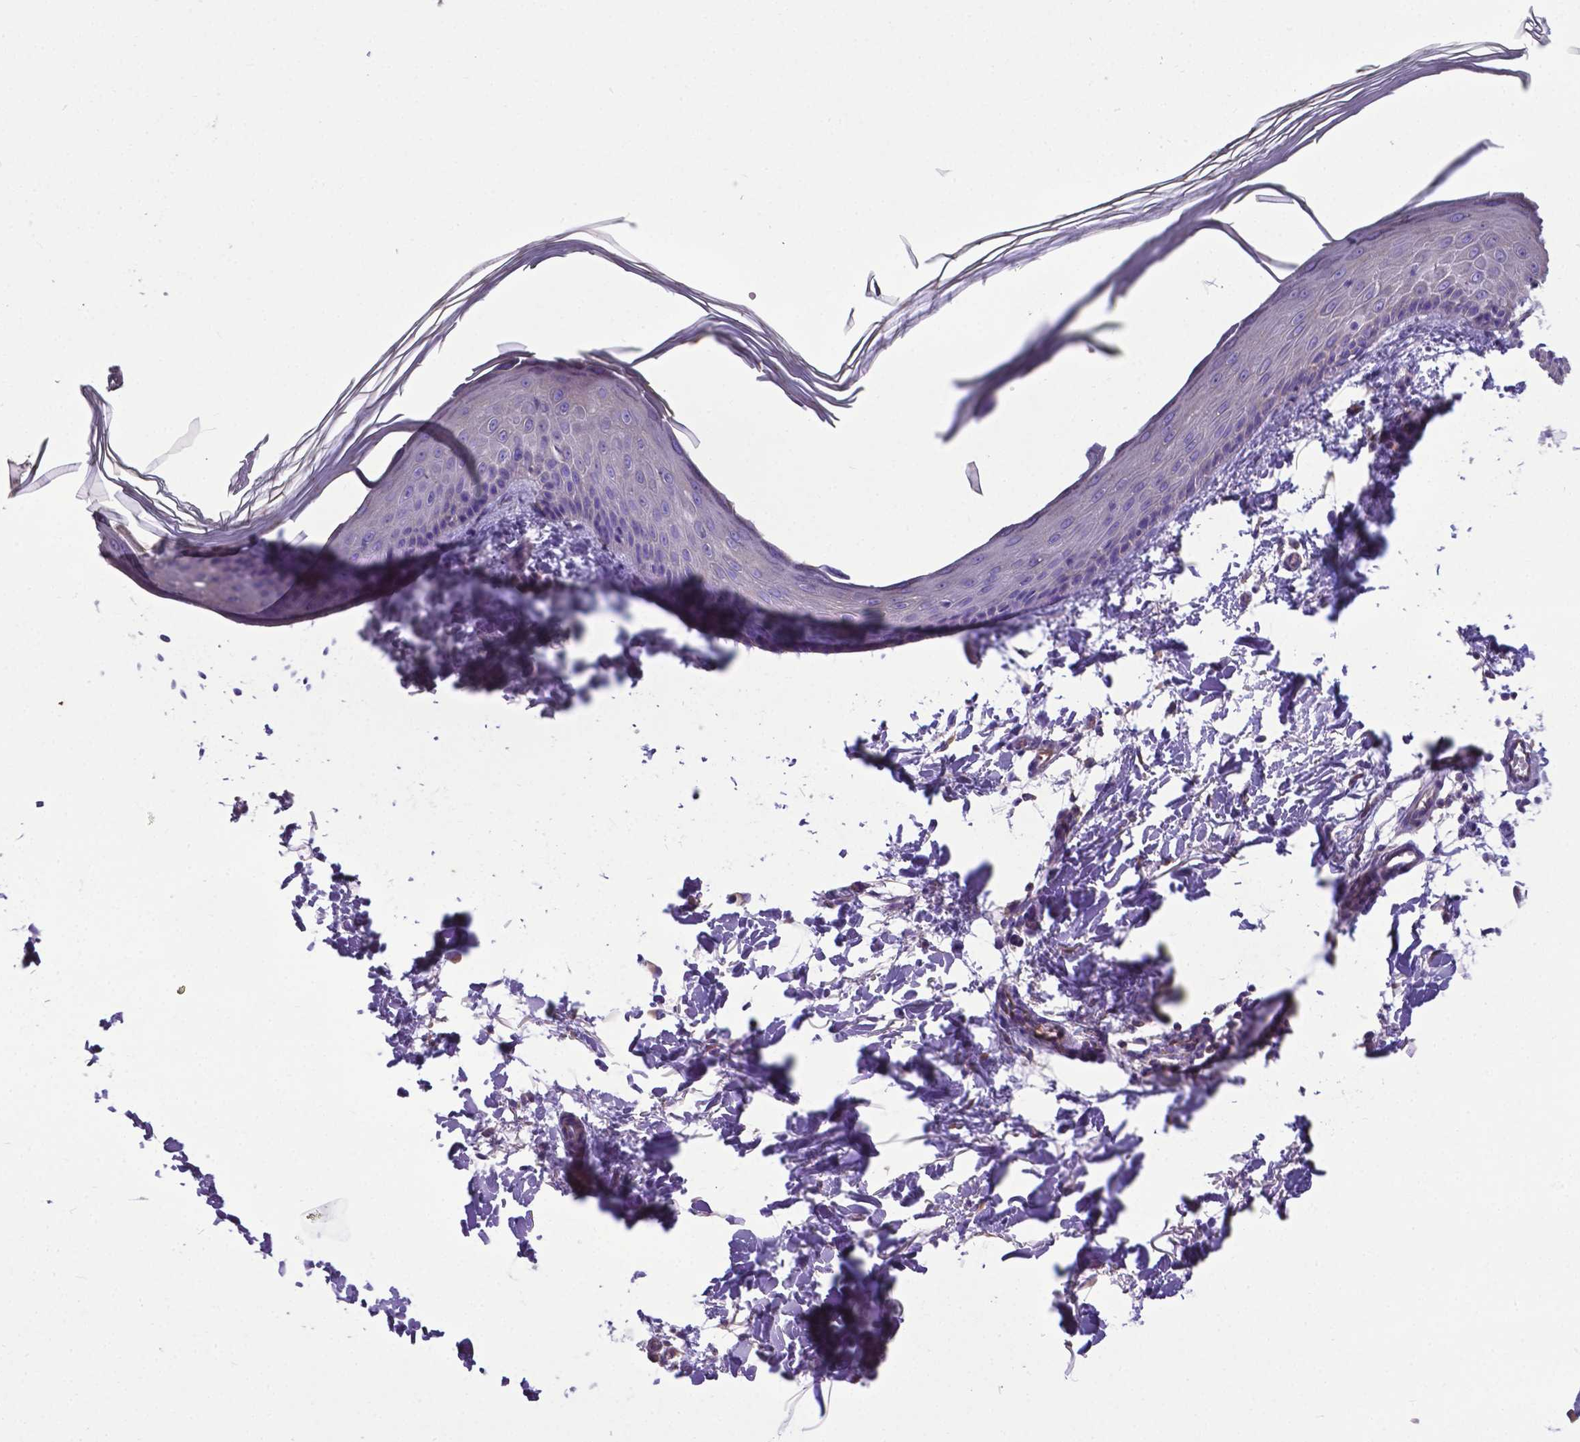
{"staining": {"intensity": "negative", "quantity": "none", "location": "none"}, "tissue": "skin", "cell_type": "Fibroblasts", "image_type": "normal", "snomed": [{"axis": "morphology", "description": "Normal tissue, NOS"}, {"axis": "topography", "description": "Skin"}], "caption": "There is no significant expression in fibroblasts of skin. (DAB (3,3'-diaminobenzidine) immunohistochemistry (IHC) with hematoxylin counter stain).", "gene": "RPL6", "patient": {"sex": "female", "age": 62}}